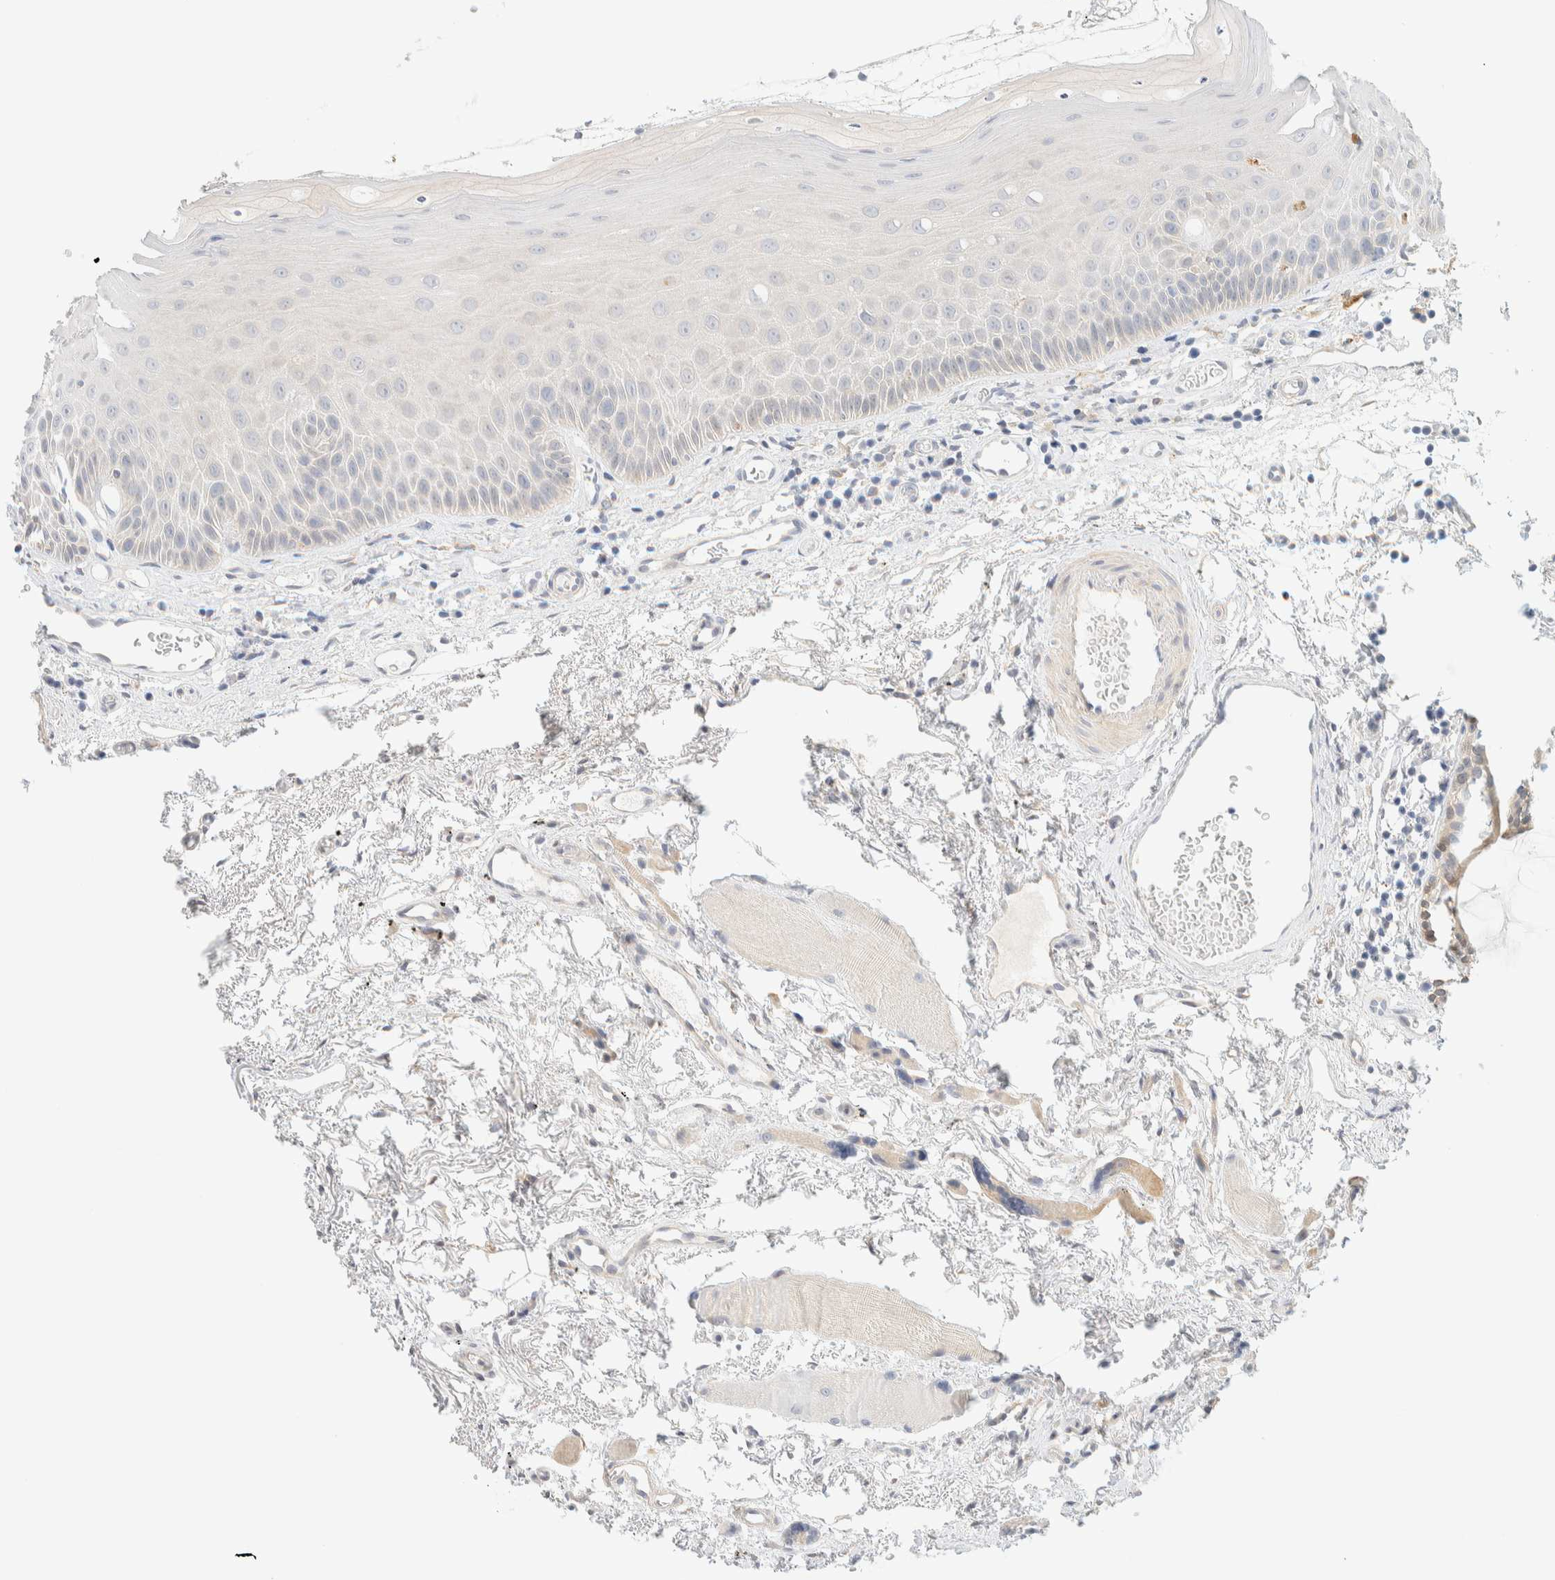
{"staining": {"intensity": "weak", "quantity": "<25%", "location": "cytoplasmic/membranous"}, "tissue": "oral mucosa", "cell_type": "Squamous epithelial cells", "image_type": "normal", "snomed": [{"axis": "morphology", "description": "Normal tissue, NOS"}, {"axis": "topography", "description": "Skeletal muscle"}, {"axis": "topography", "description": "Oral tissue"}, {"axis": "topography", "description": "Peripheral nerve tissue"}], "caption": "Protein analysis of benign oral mucosa shows no significant positivity in squamous epithelial cells. The staining is performed using DAB brown chromogen with nuclei counter-stained in using hematoxylin.", "gene": "NT5C", "patient": {"sex": "female", "age": 84}}